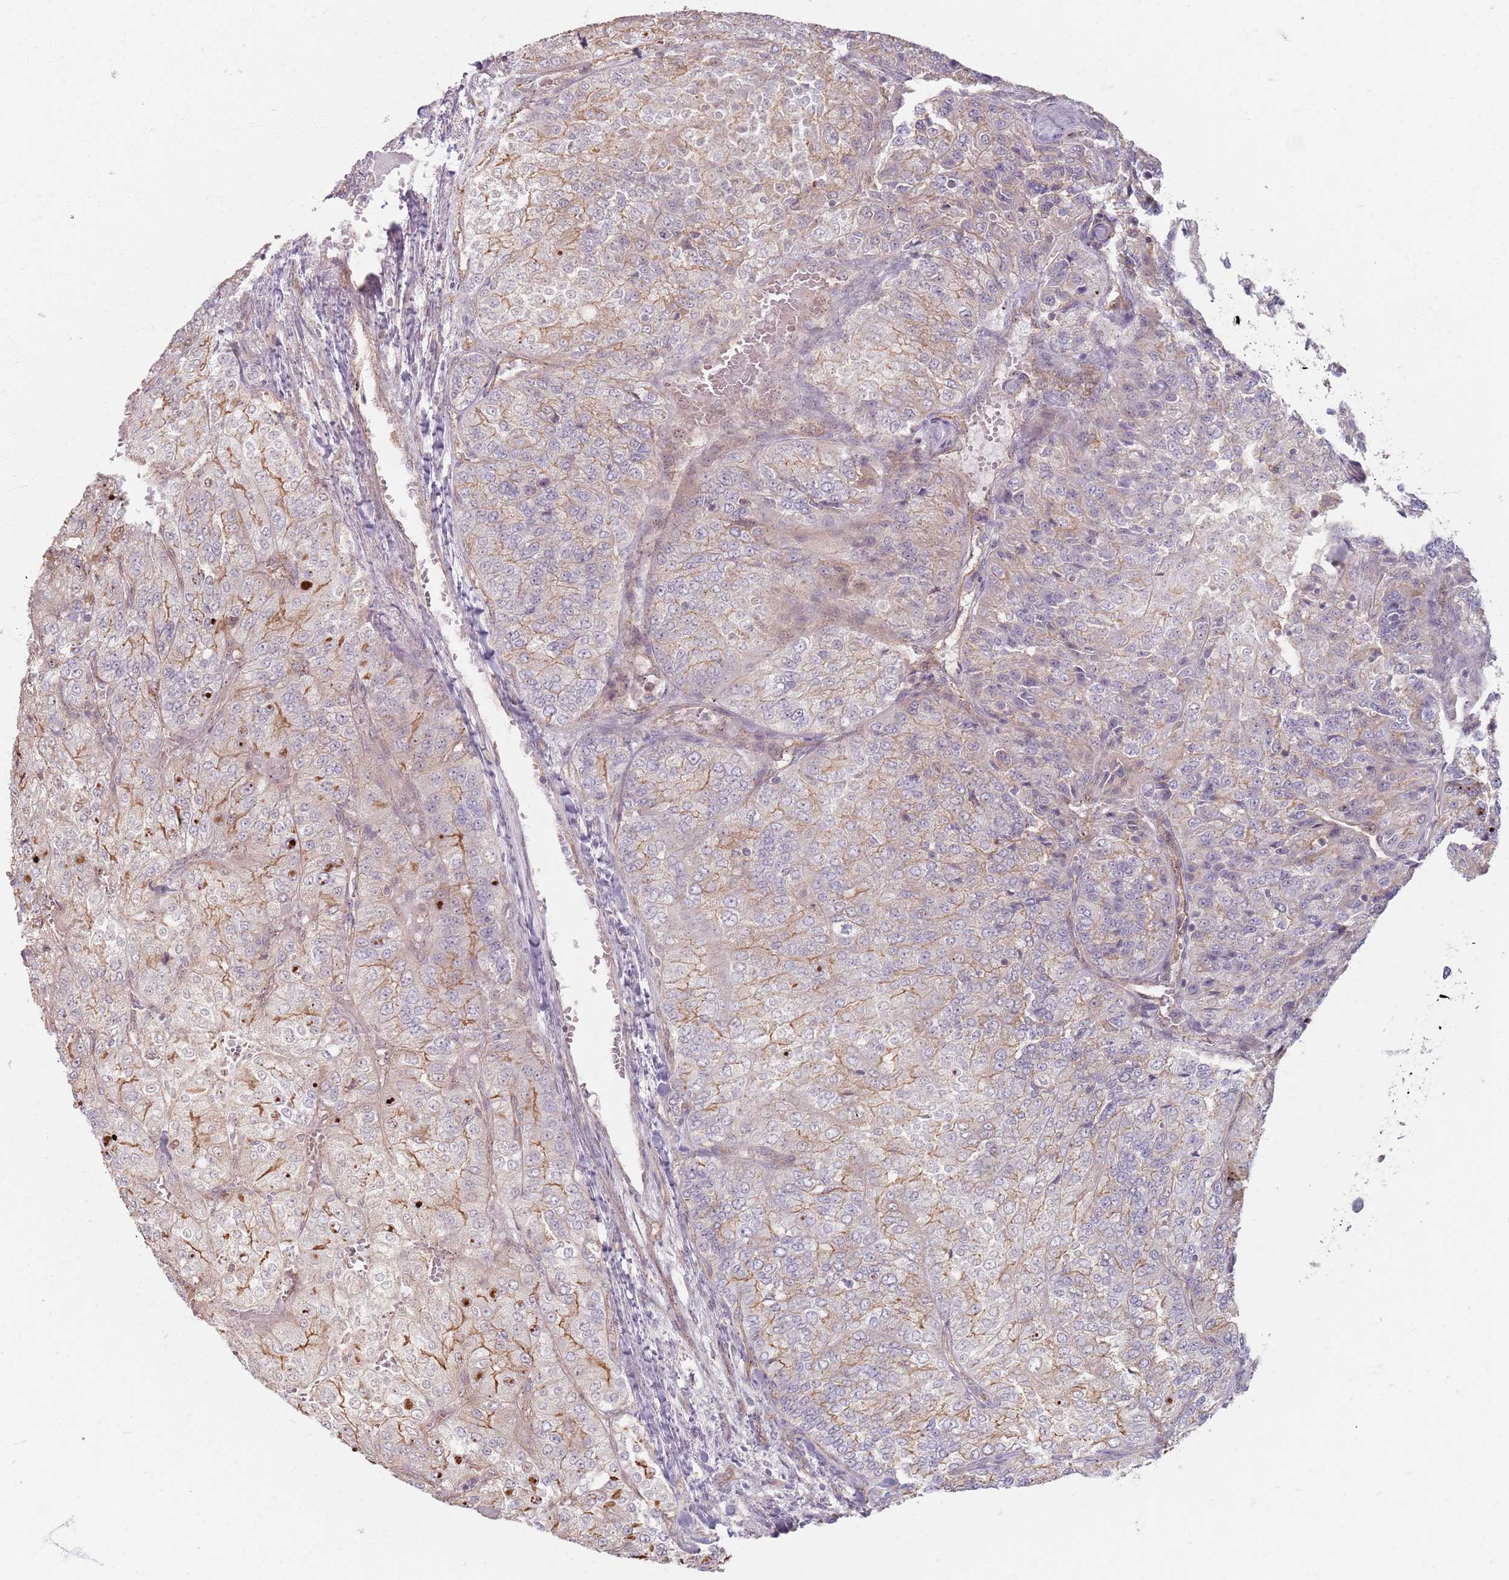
{"staining": {"intensity": "weak", "quantity": "25%-75%", "location": "cytoplasmic/membranous"}, "tissue": "renal cancer", "cell_type": "Tumor cells", "image_type": "cancer", "snomed": [{"axis": "morphology", "description": "Adenocarcinoma, NOS"}, {"axis": "topography", "description": "Kidney"}], "caption": "This is an image of IHC staining of adenocarcinoma (renal), which shows weak positivity in the cytoplasmic/membranous of tumor cells.", "gene": "KCNA5", "patient": {"sex": "female", "age": 63}}